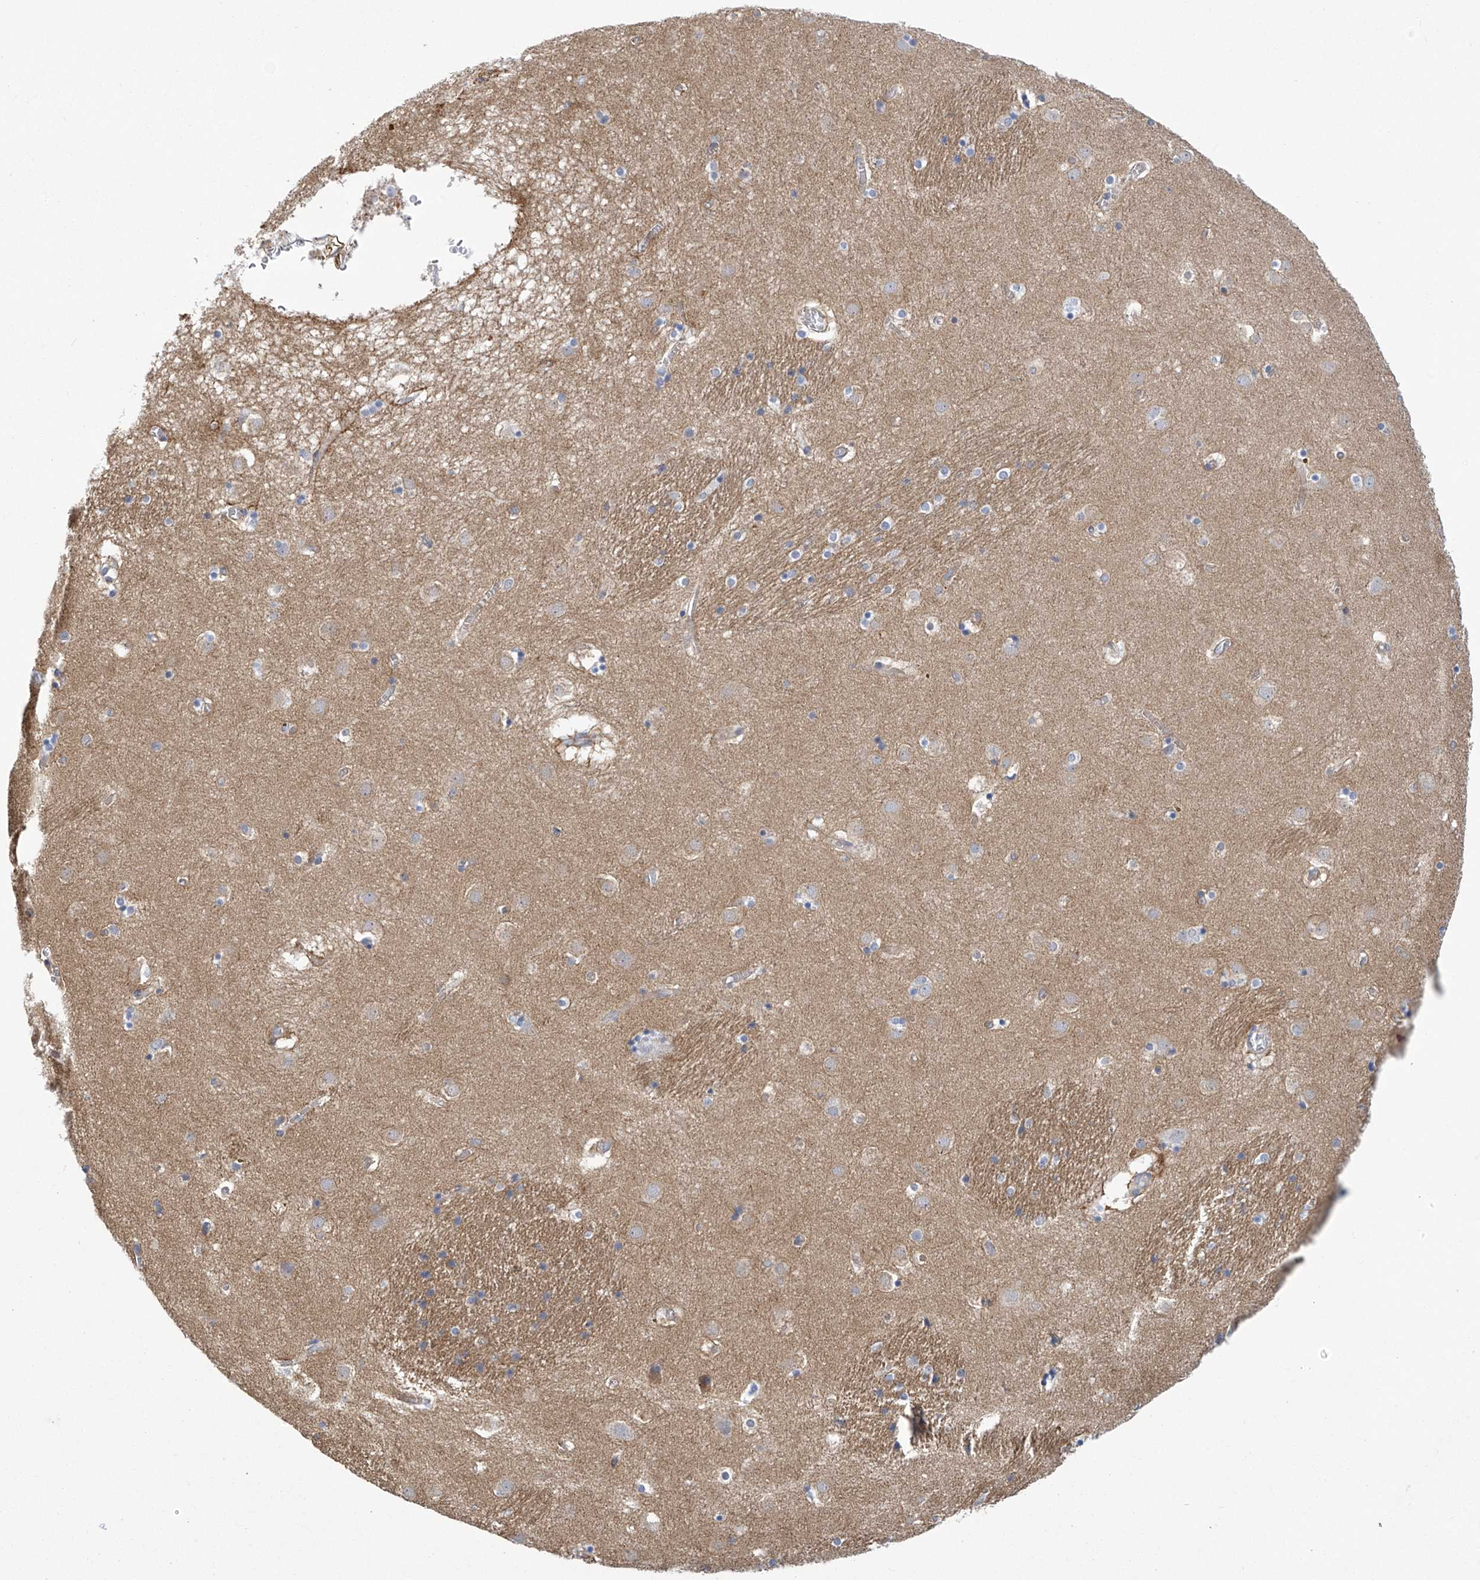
{"staining": {"intensity": "negative", "quantity": "none", "location": "none"}, "tissue": "caudate", "cell_type": "Glial cells", "image_type": "normal", "snomed": [{"axis": "morphology", "description": "Normal tissue, NOS"}, {"axis": "topography", "description": "Lateral ventricle wall"}], "caption": "A histopathology image of human caudate is negative for staining in glial cells. Brightfield microscopy of immunohistochemistry stained with DAB (brown) and hematoxylin (blue), captured at high magnification.", "gene": "ABHD13", "patient": {"sex": "male", "age": 70}}